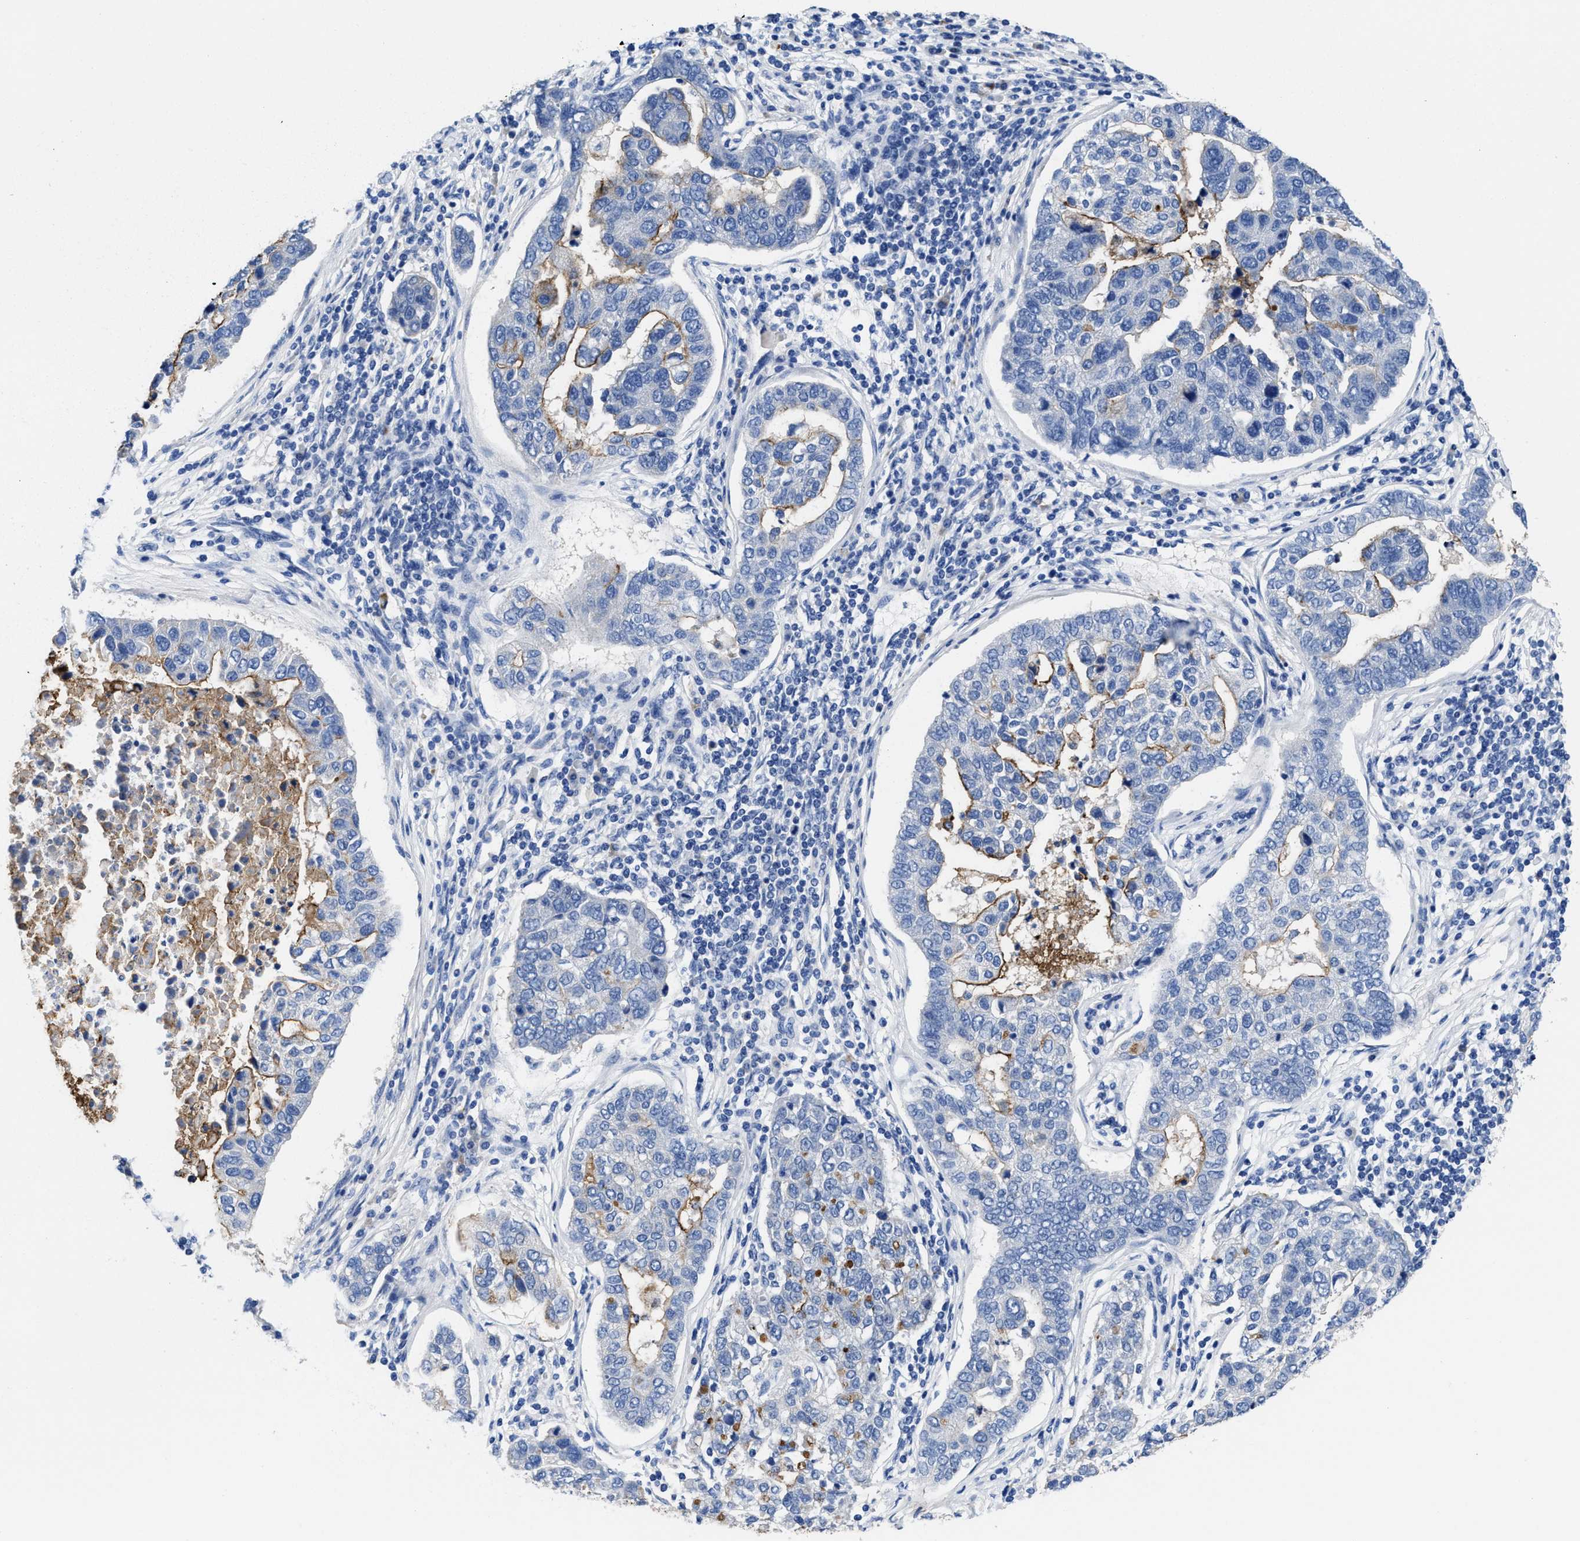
{"staining": {"intensity": "moderate", "quantity": "<25%", "location": "cytoplasmic/membranous"}, "tissue": "pancreatic cancer", "cell_type": "Tumor cells", "image_type": "cancer", "snomed": [{"axis": "morphology", "description": "Adenocarcinoma, NOS"}, {"axis": "topography", "description": "Pancreas"}], "caption": "Pancreatic adenocarcinoma stained with a protein marker shows moderate staining in tumor cells.", "gene": "HOOK1", "patient": {"sex": "female", "age": 61}}